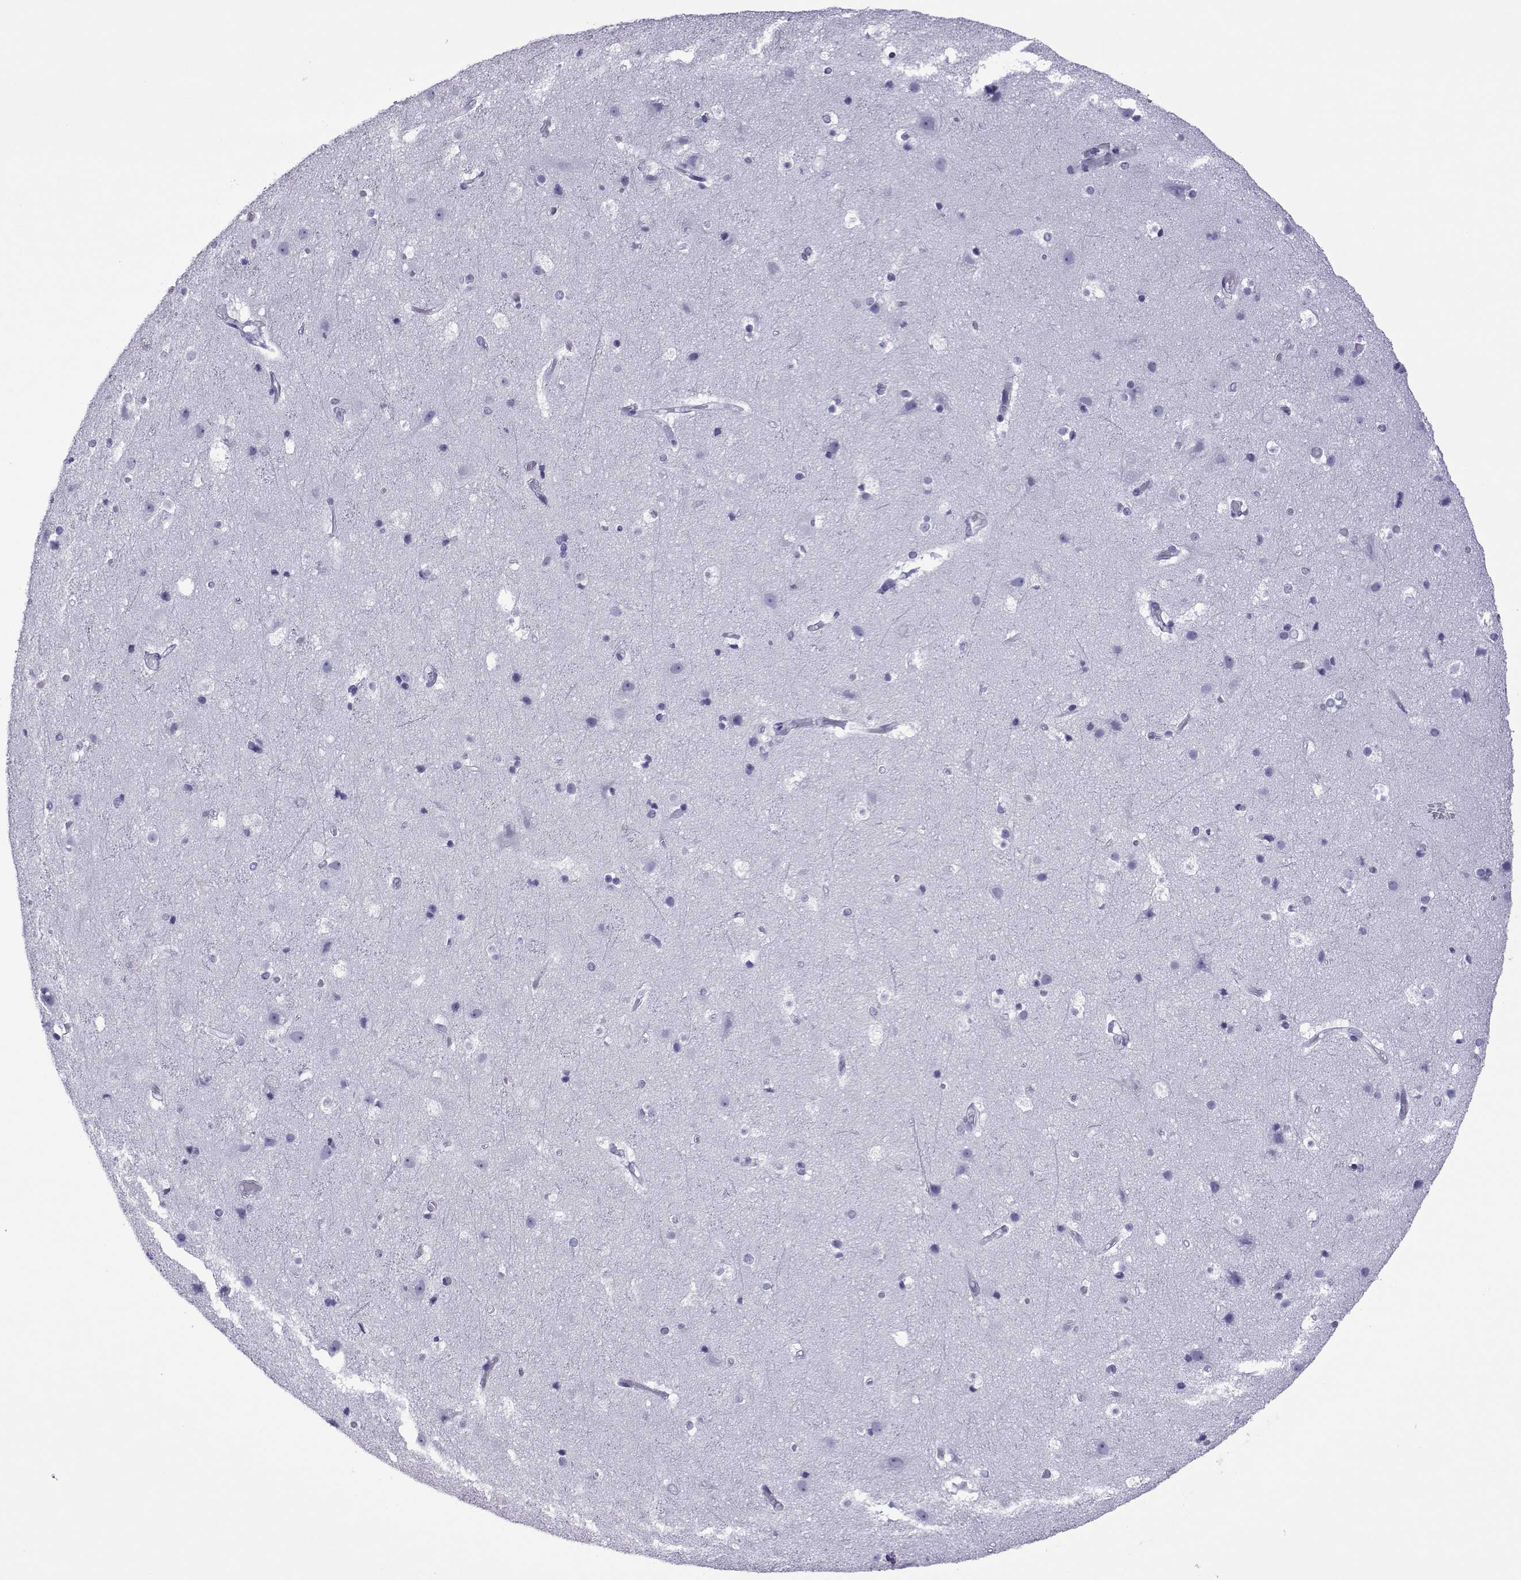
{"staining": {"intensity": "negative", "quantity": "none", "location": "none"}, "tissue": "cerebral cortex", "cell_type": "Endothelial cells", "image_type": "normal", "snomed": [{"axis": "morphology", "description": "Normal tissue, NOS"}, {"axis": "topography", "description": "Cerebral cortex"}], "caption": "An immunohistochemistry (IHC) histopathology image of benign cerebral cortex is shown. There is no staining in endothelial cells of cerebral cortex. The staining was performed using DAB (3,3'-diaminobenzidine) to visualize the protein expression in brown, while the nuclei were stained in blue with hematoxylin (Magnification: 20x).", "gene": "SPANXA1", "patient": {"sex": "female", "age": 52}}